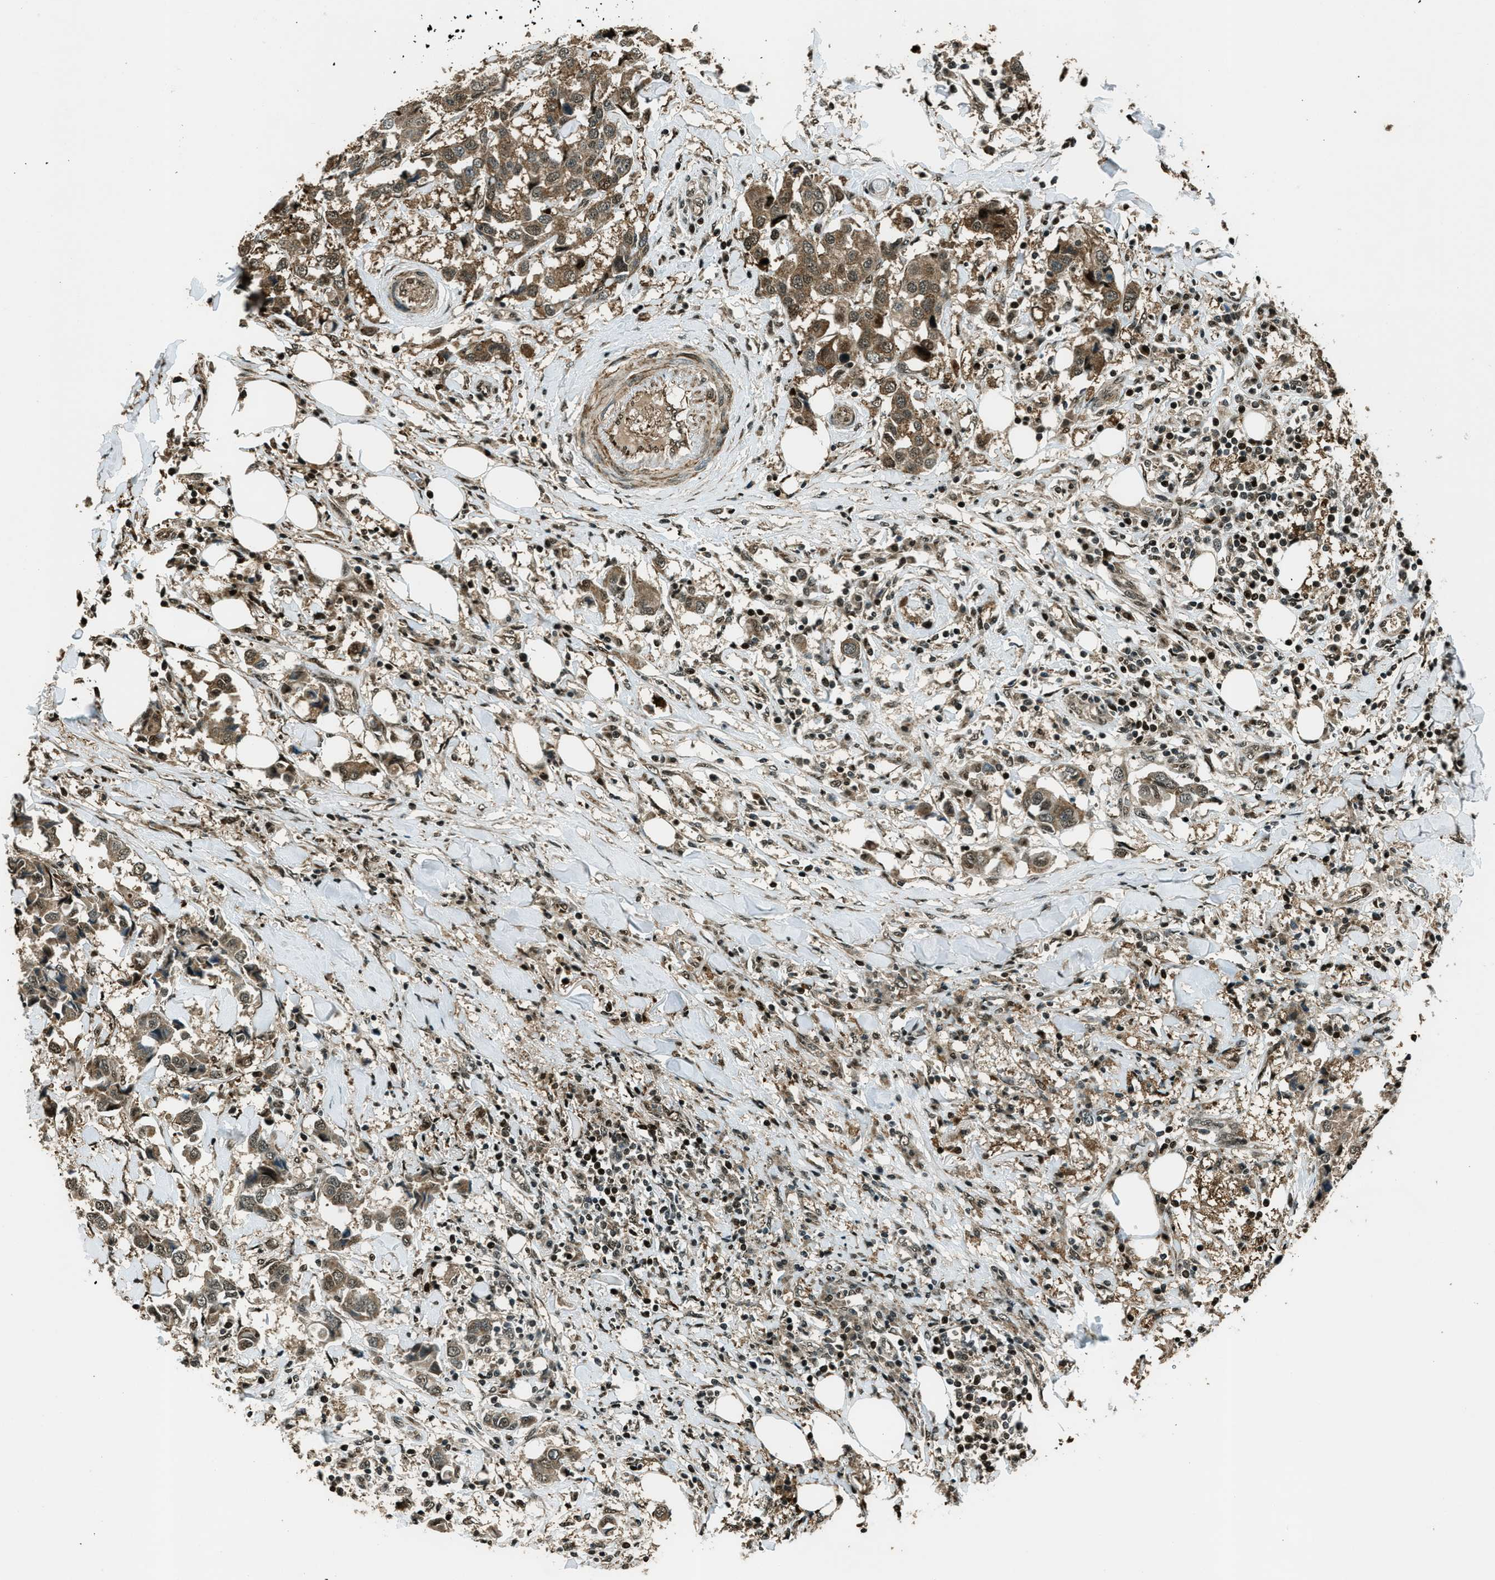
{"staining": {"intensity": "moderate", "quantity": ">75%", "location": "cytoplasmic/membranous,nuclear"}, "tissue": "breast cancer", "cell_type": "Tumor cells", "image_type": "cancer", "snomed": [{"axis": "morphology", "description": "Duct carcinoma"}, {"axis": "topography", "description": "Breast"}], "caption": "Tumor cells exhibit moderate cytoplasmic/membranous and nuclear positivity in about >75% of cells in breast cancer (infiltrating ductal carcinoma).", "gene": "TARDBP", "patient": {"sex": "female", "age": 80}}